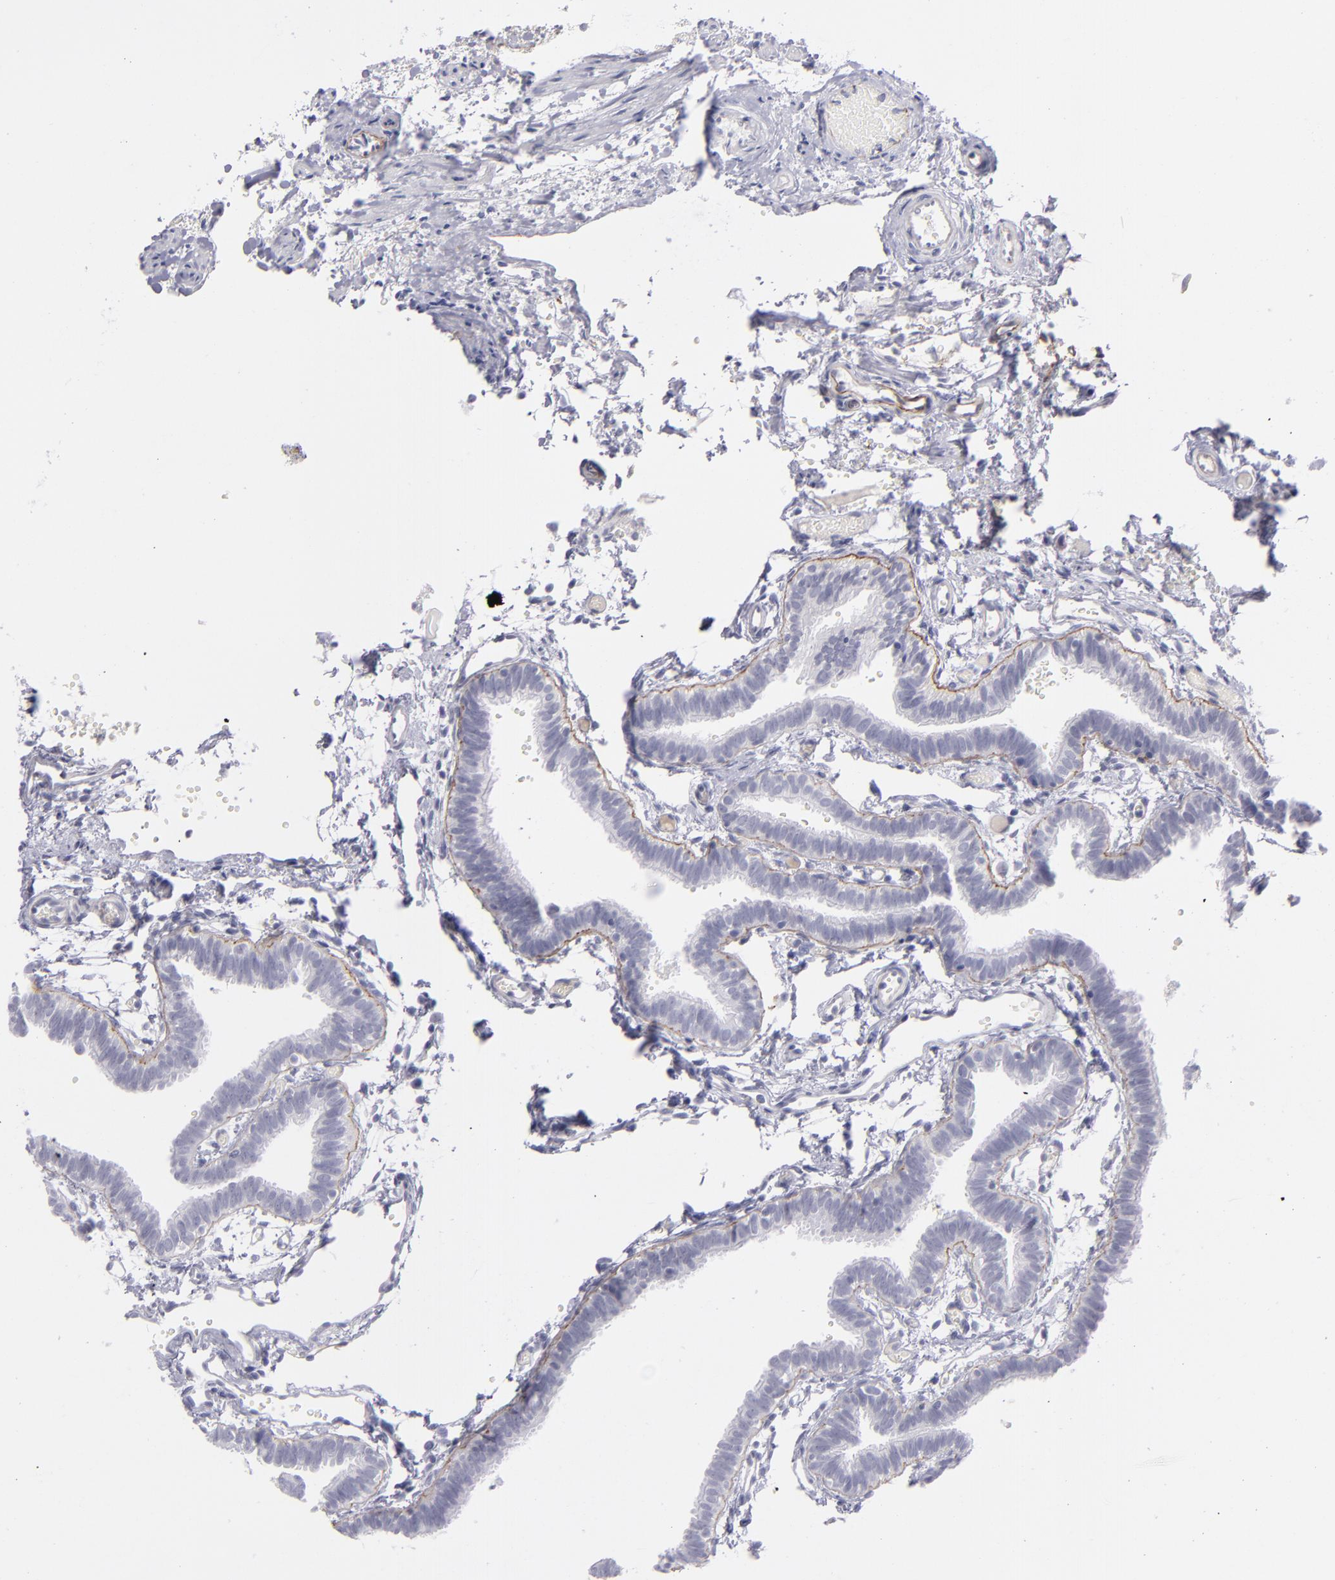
{"staining": {"intensity": "negative", "quantity": "none", "location": "none"}, "tissue": "fallopian tube", "cell_type": "Glandular cells", "image_type": "normal", "snomed": [{"axis": "morphology", "description": "Normal tissue, NOS"}, {"axis": "topography", "description": "Fallopian tube"}], "caption": "High magnification brightfield microscopy of unremarkable fallopian tube stained with DAB (3,3'-diaminobenzidine) (brown) and counterstained with hematoxylin (blue): glandular cells show no significant staining. (DAB (3,3'-diaminobenzidine) immunohistochemistry, high magnification).", "gene": "ITGB4", "patient": {"sex": "female", "age": 29}}